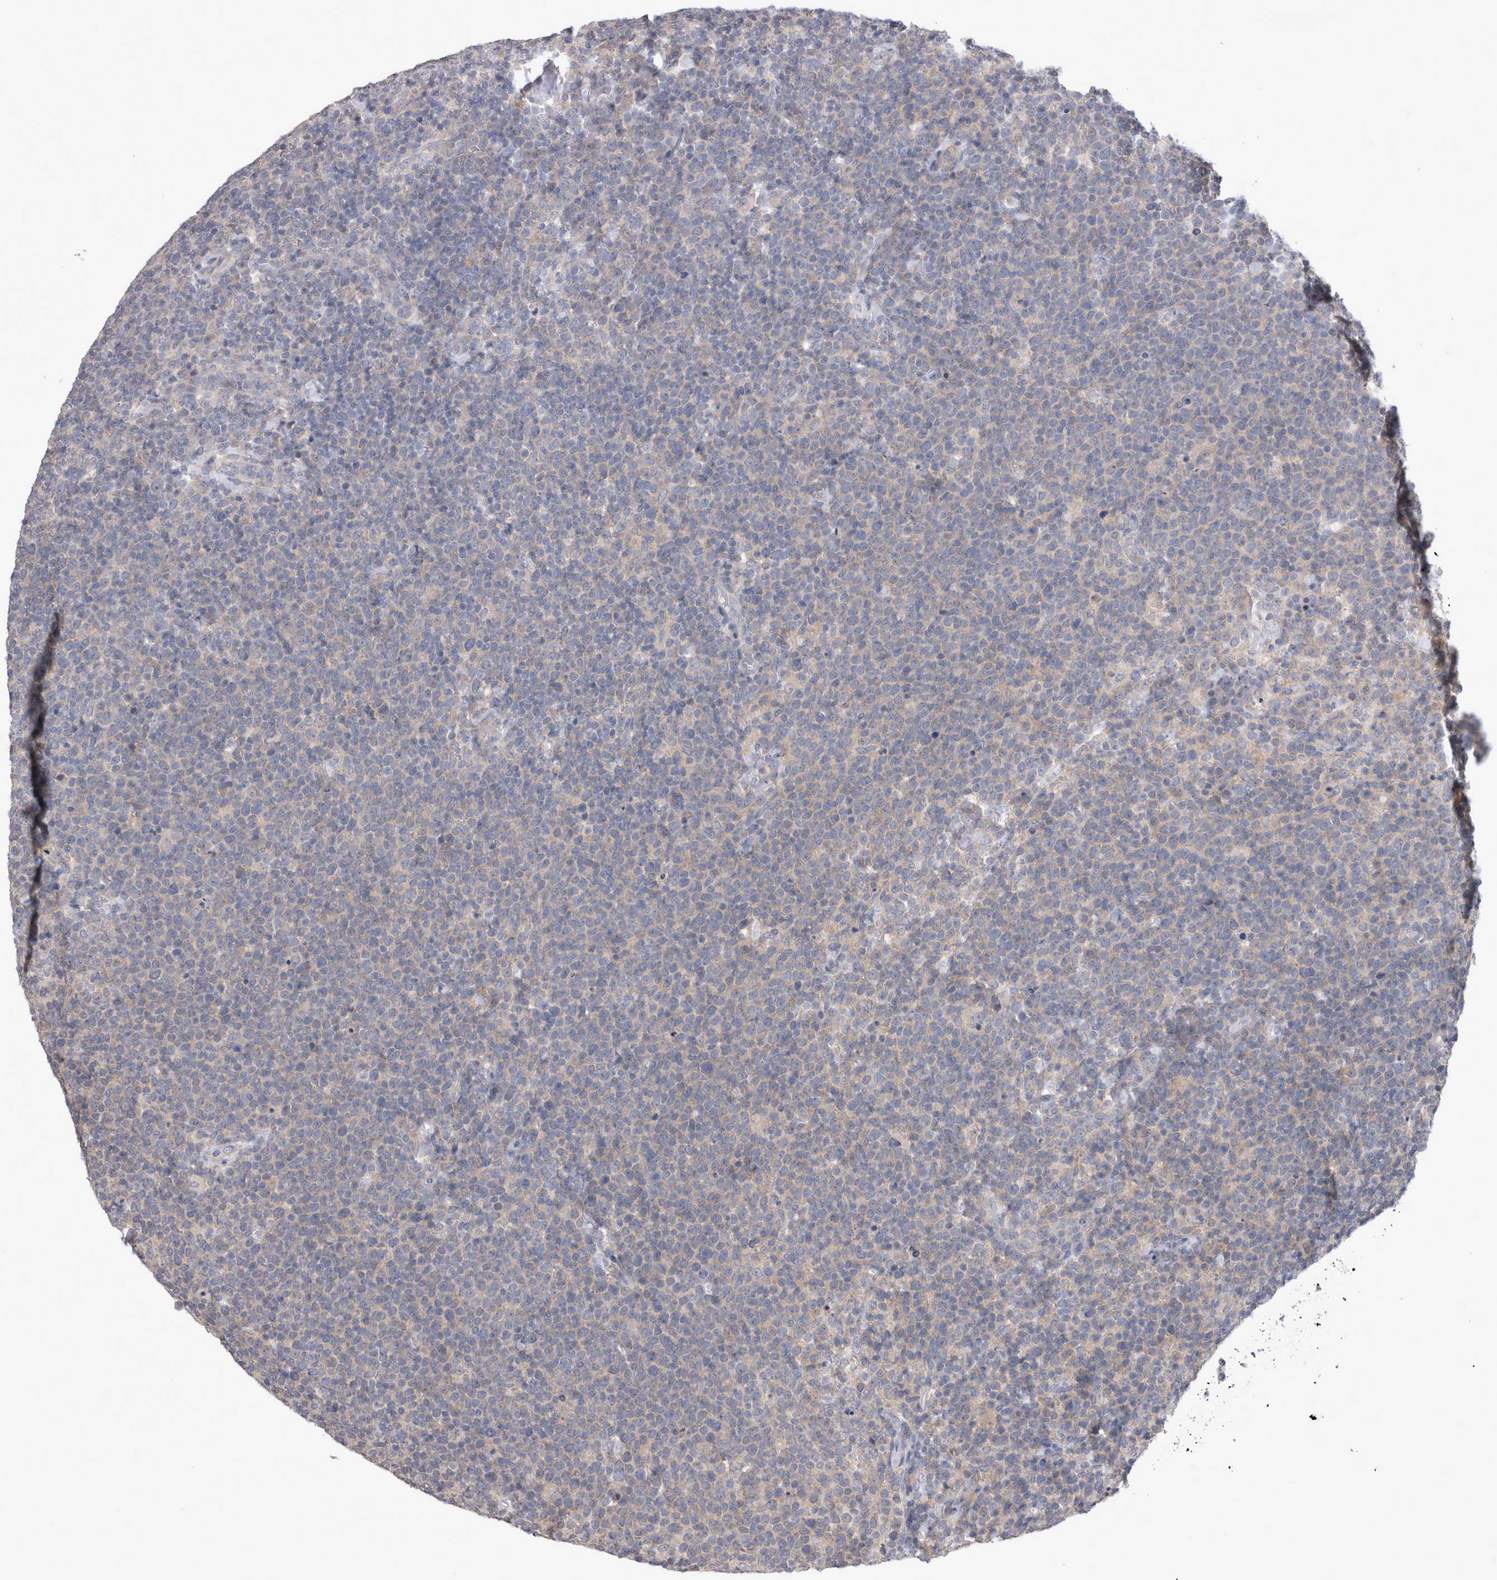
{"staining": {"intensity": "negative", "quantity": "none", "location": "none"}, "tissue": "lymphoma", "cell_type": "Tumor cells", "image_type": "cancer", "snomed": [{"axis": "morphology", "description": "Malignant lymphoma, non-Hodgkin's type, High grade"}, {"axis": "topography", "description": "Lymph node"}], "caption": "Protein analysis of lymphoma exhibits no significant staining in tumor cells. The staining was performed using DAB (3,3'-diaminobenzidine) to visualize the protein expression in brown, while the nuclei were stained in blue with hematoxylin (Magnification: 20x).", "gene": "LRRC40", "patient": {"sex": "male", "age": 61}}